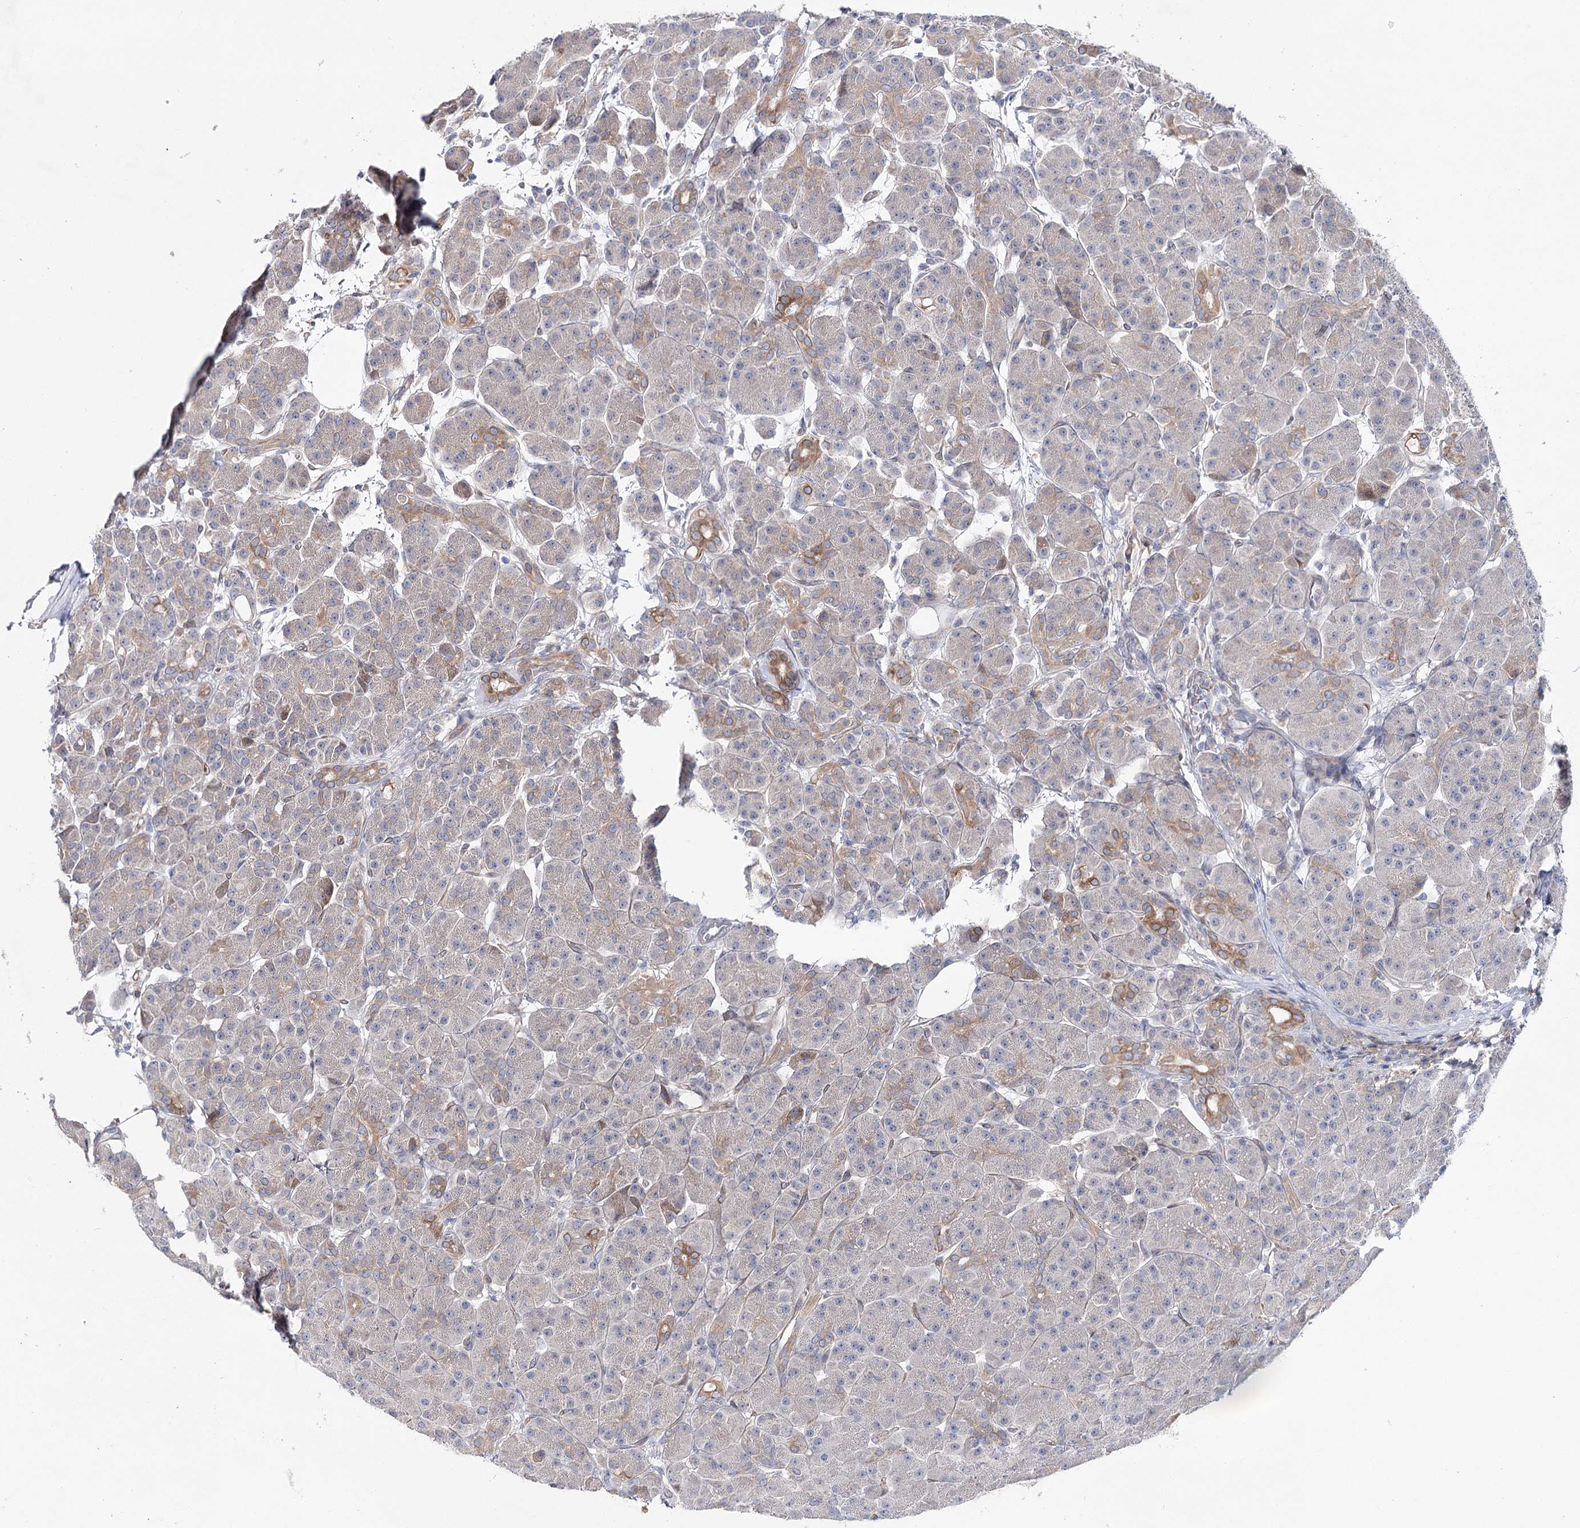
{"staining": {"intensity": "moderate", "quantity": "<25%", "location": "cytoplasmic/membranous"}, "tissue": "pancreas", "cell_type": "Exocrine glandular cells", "image_type": "normal", "snomed": [{"axis": "morphology", "description": "Normal tissue, NOS"}, {"axis": "topography", "description": "Pancreas"}], "caption": "Immunohistochemistry (IHC) of benign human pancreas exhibits low levels of moderate cytoplasmic/membranous staining in about <25% of exocrine glandular cells. The staining was performed using DAB, with brown indicating positive protein expression. Nuclei are stained blue with hematoxylin.", "gene": "LRRC14B", "patient": {"sex": "male", "age": 63}}